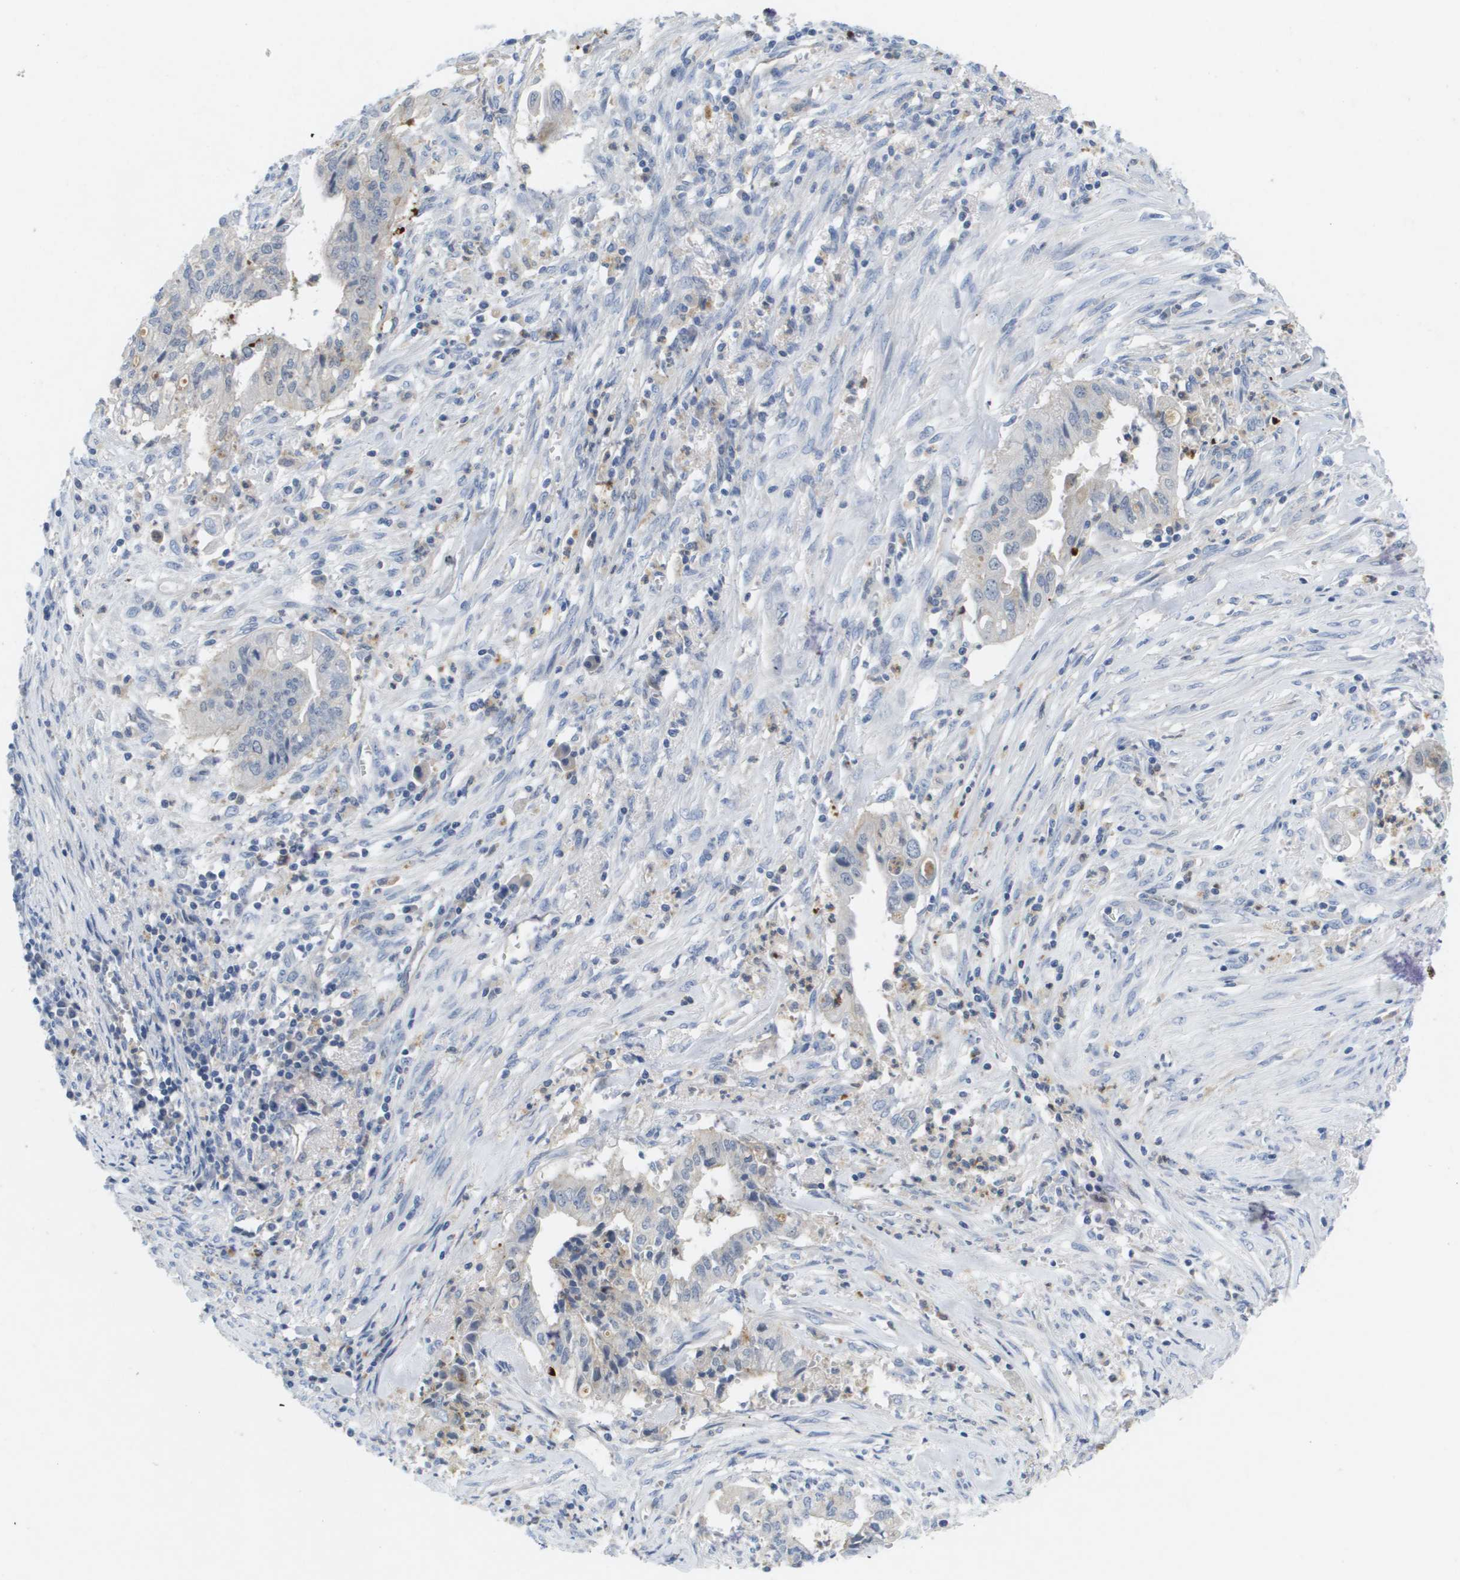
{"staining": {"intensity": "negative", "quantity": "none", "location": "none"}, "tissue": "cervical cancer", "cell_type": "Tumor cells", "image_type": "cancer", "snomed": [{"axis": "morphology", "description": "Adenocarcinoma, NOS"}, {"axis": "topography", "description": "Cervix"}], "caption": "The micrograph displays no significant expression in tumor cells of adenocarcinoma (cervical).", "gene": "LIPG", "patient": {"sex": "female", "age": 44}}